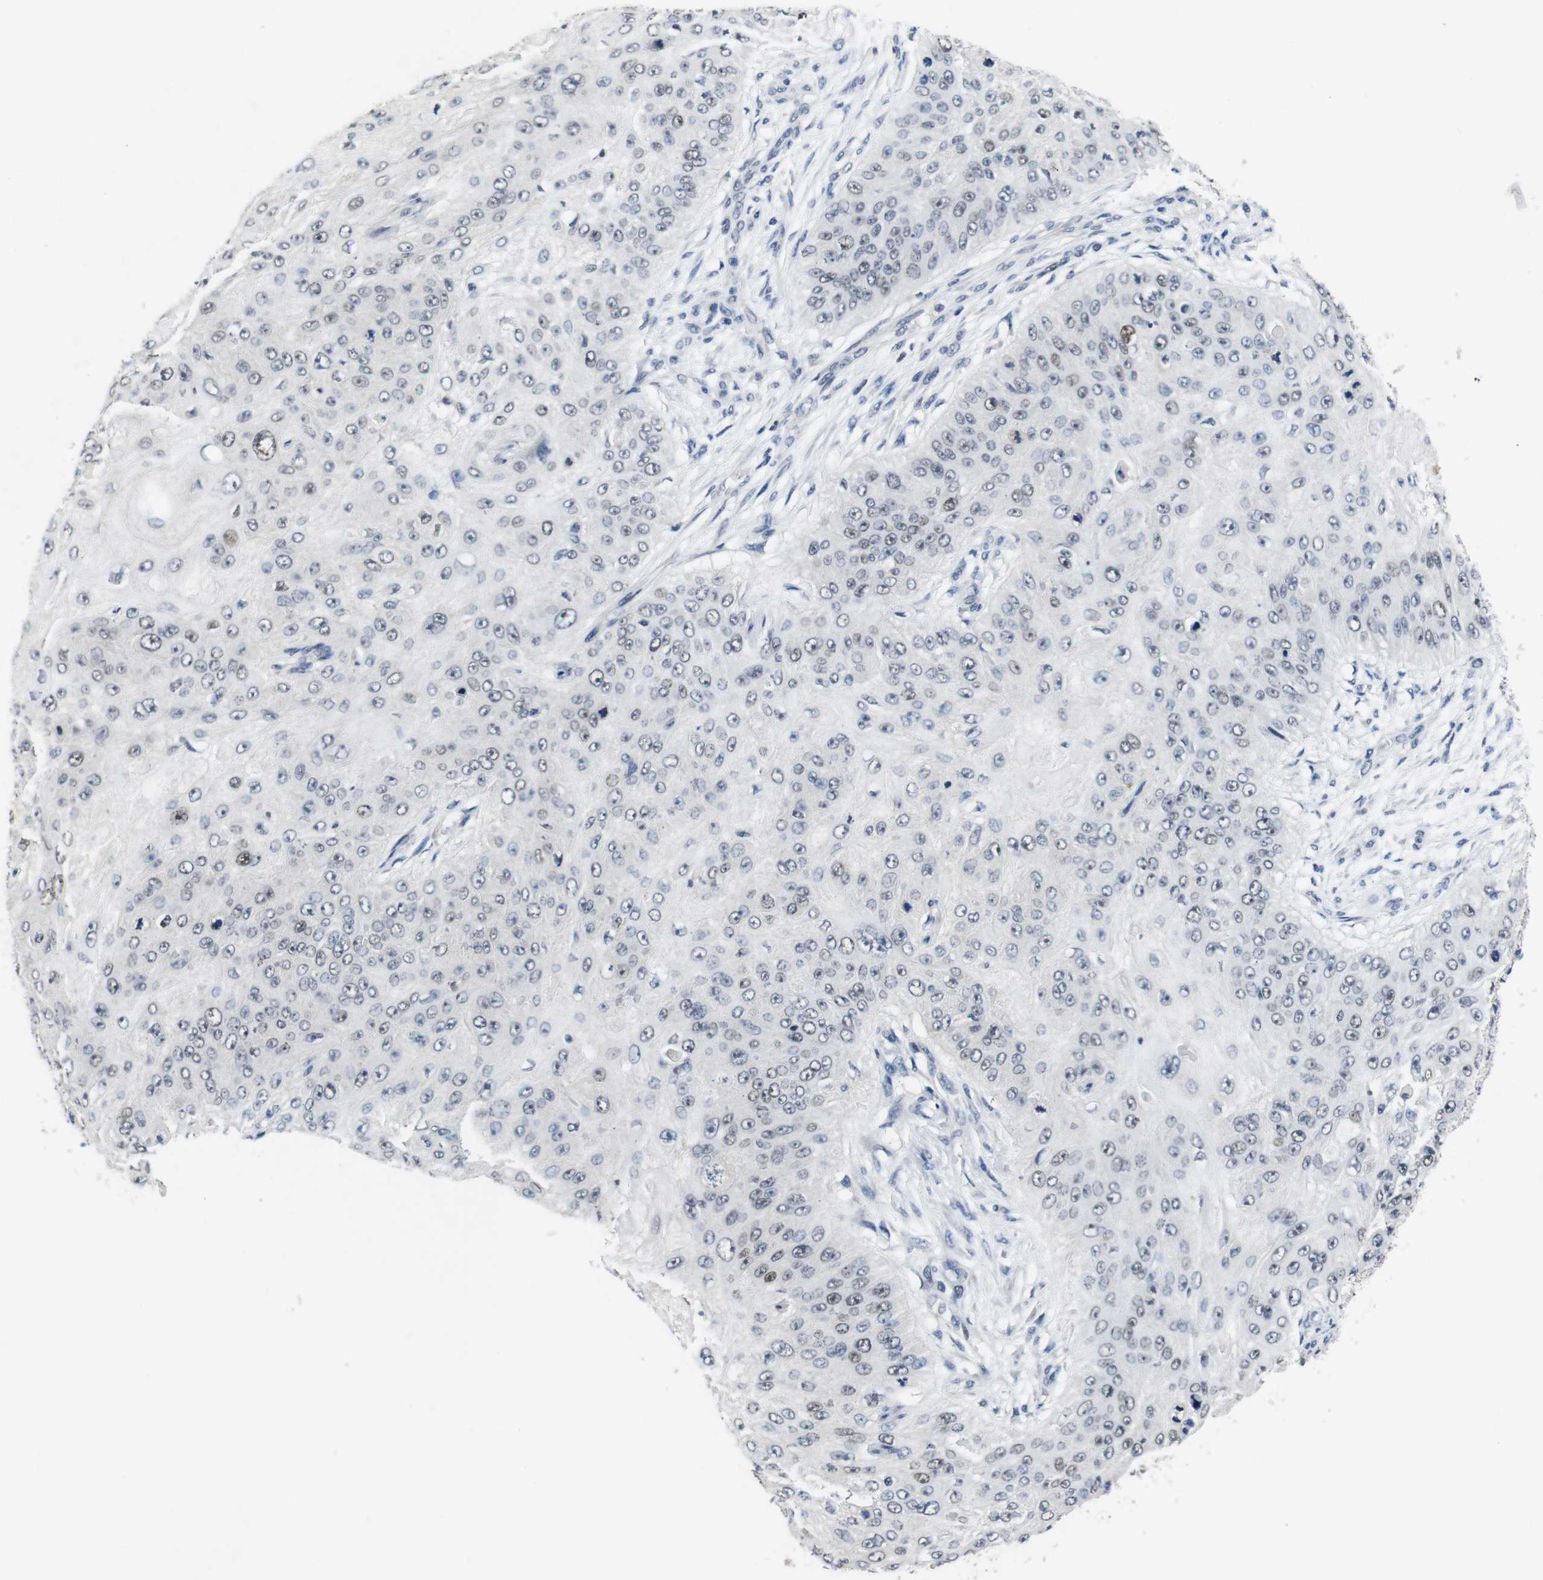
{"staining": {"intensity": "weak", "quantity": "25%-75%", "location": "nuclear"}, "tissue": "skin cancer", "cell_type": "Tumor cells", "image_type": "cancer", "snomed": [{"axis": "morphology", "description": "Squamous cell carcinoma, NOS"}, {"axis": "topography", "description": "Skin"}], "caption": "Brown immunohistochemical staining in human skin squamous cell carcinoma reveals weak nuclear expression in approximately 25%-75% of tumor cells.", "gene": "SKP2", "patient": {"sex": "female", "age": 80}}